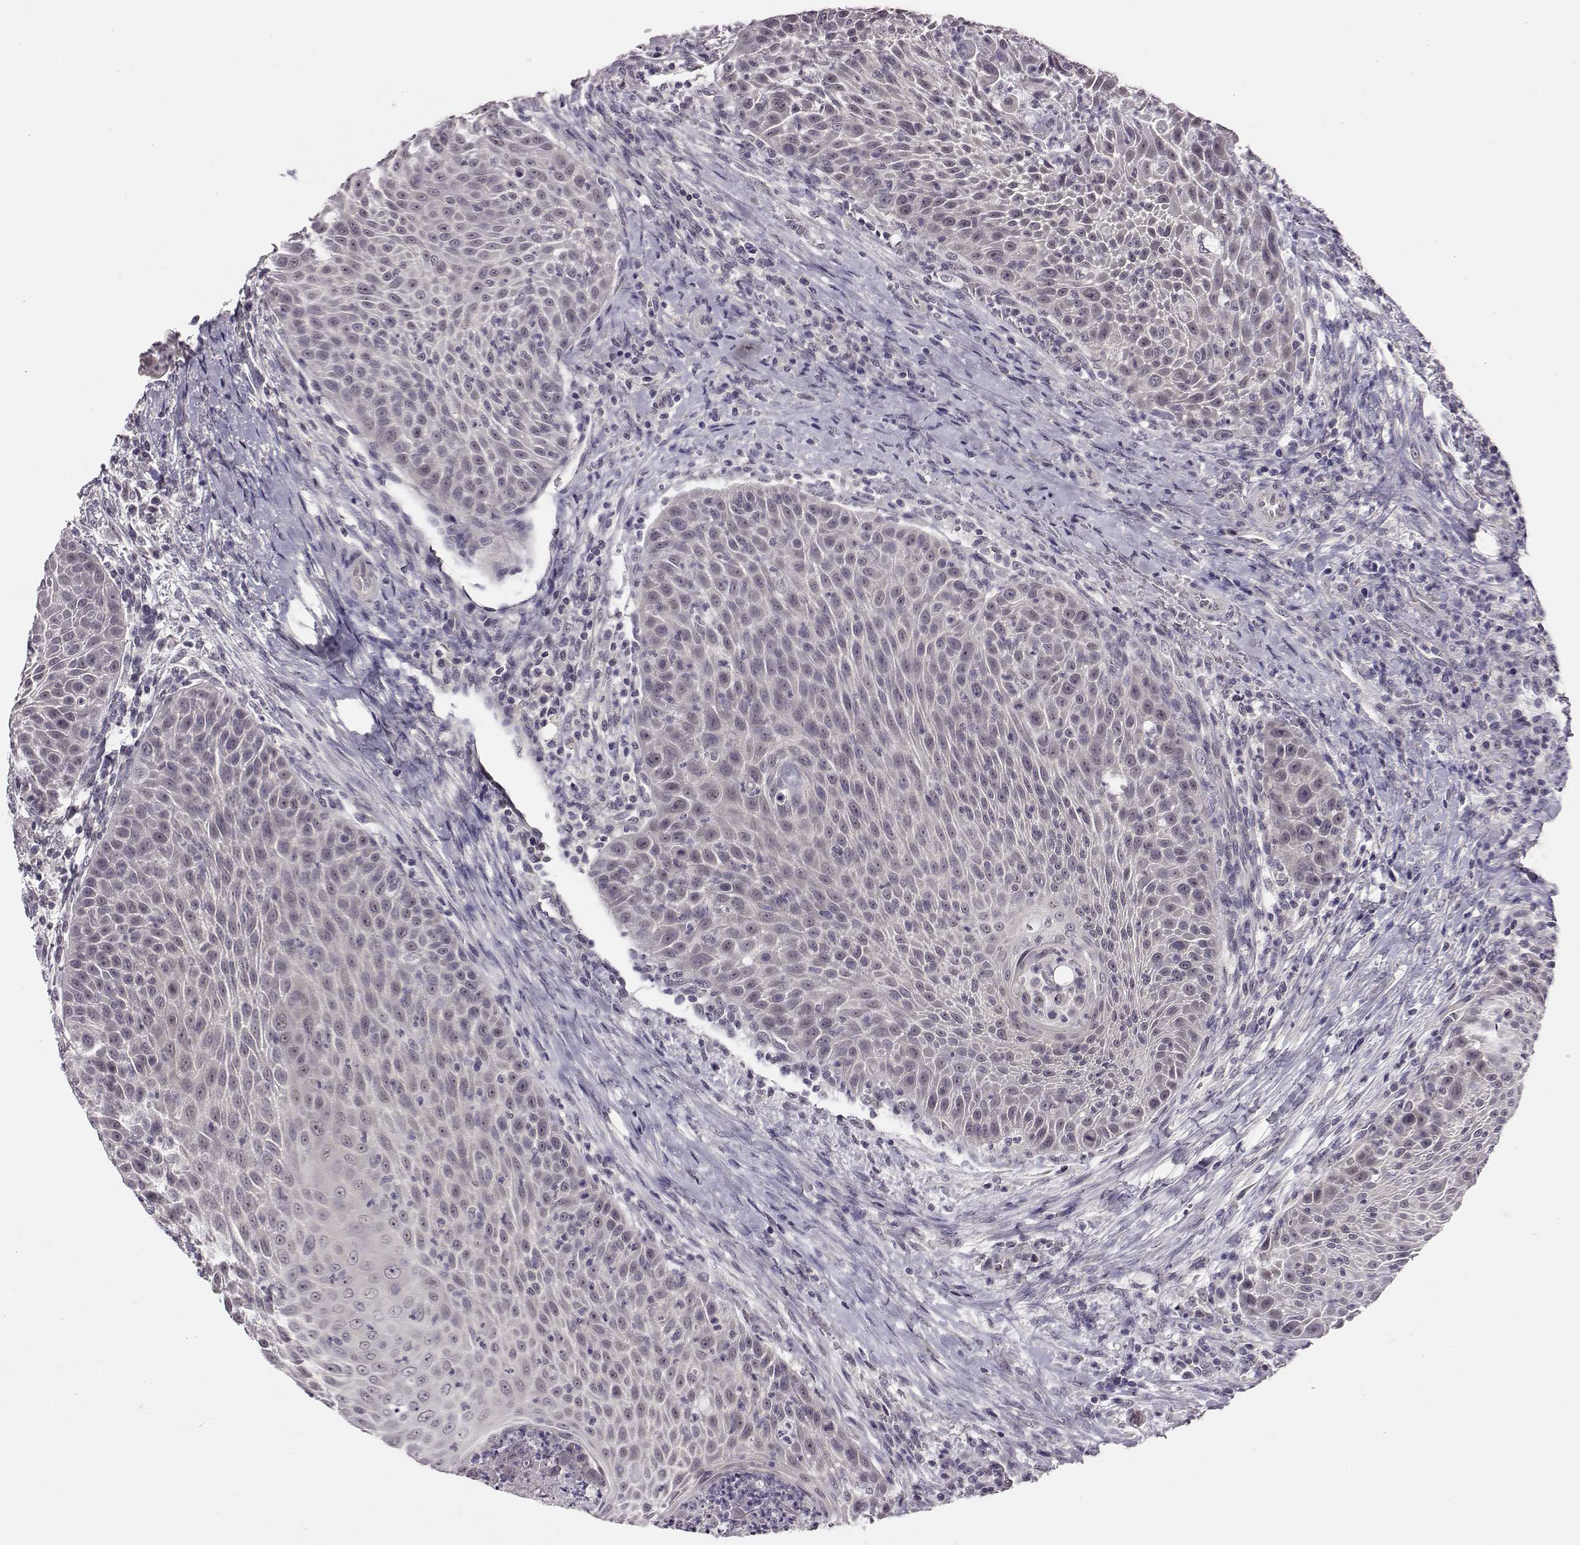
{"staining": {"intensity": "negative", "quantity": "none", "location": "none"}, "tissue": "head and neck cancer", "cell_type": "Tumor cells", "image_type": "cancer", "snomed": [{"axis": "morphology", "description": "Squamous cell carcinoma, NOS"}, {"axis": "topography", "description": "Head-Neck"}], "caption": "Tumor cells show no significant protein expression in squamous cell carcinoma (head and neck). (DAB IHC visualized using brightfield microscopy, high magnification).", "gene": "C10orf62", "patient": {"sex": "male", "age": 69}}